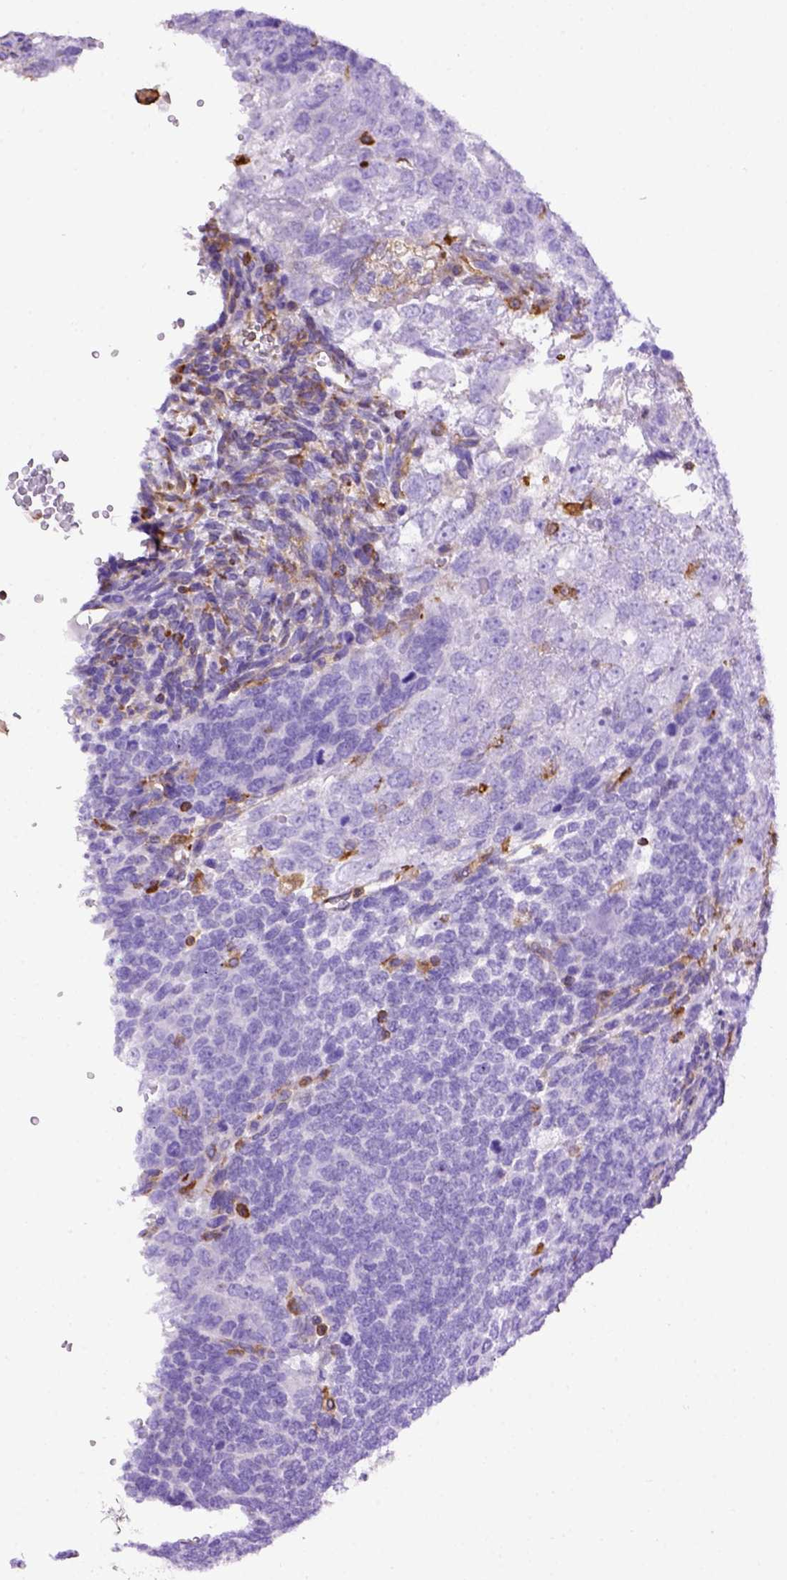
{"staining": {"intensity": "negative", "quantity": "none", "location": "none"}, "tissue": "testis cancer", "cell_type": "Tumor cells", "image_type": "cancer", "snomed": [{"axis": "morphology", "description": "Normal tissue, NOS"}, {"axis": "morphology", "description": "Carcinoma, Embryonal, NOS"}, {"axis": "topography", "description": "Testis"}, {"axis": "topography", "description": "Epididymis"}], "caption": "A histopathology image of testis cancer (embryonal carcinoma) stained for a protein displays no brown staining in tumor cells.", "gene": "MVP", "patient": {"sex": "male", "age": 23}}